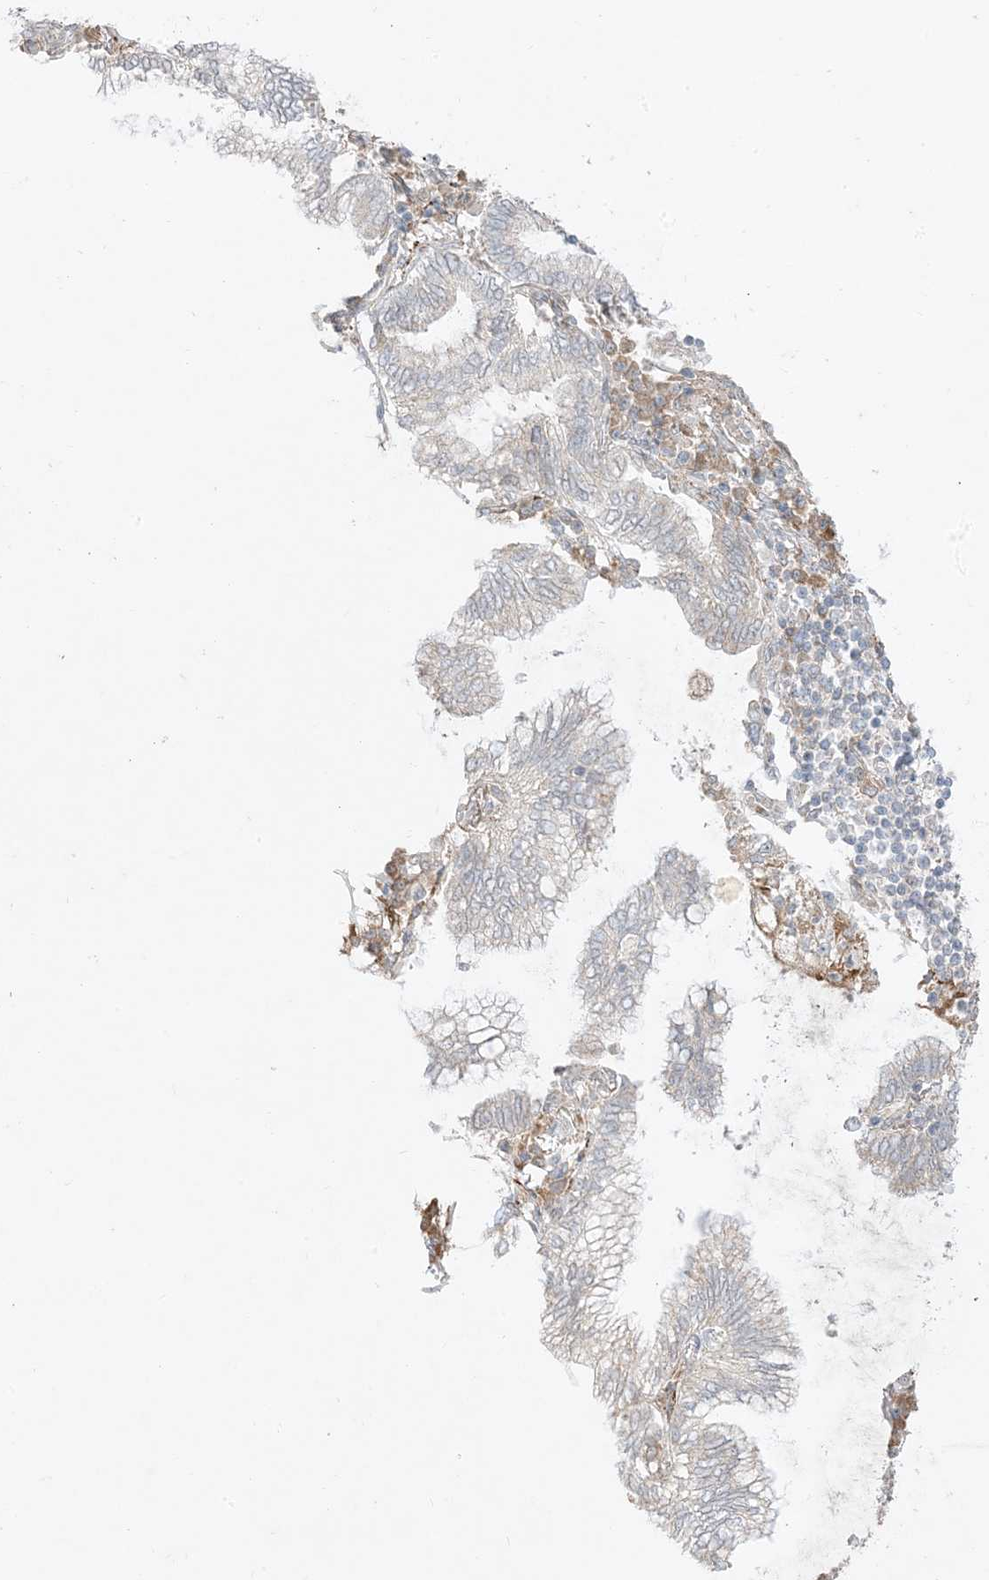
{"staining": {"intensity": "negative", "quantity": "none", "location": "none"}, "tissue": "lung cancer", "cell_type": "Tumor cells", "image_type": "cancer", "snomed": [{"axis": "morphology", "description": "Adenocarcinoma, NOS"}, {"axis": "topography", "description": "Lung"}], "caption": "DAB (3,3'-diaminobenzidine) immunohistochemical staining of human lung cancer (adenocarcinoma) reveals no significant staining in tumor cells.", "gene": "ODC1", "patient": {"sex": "female", "age": 70}}